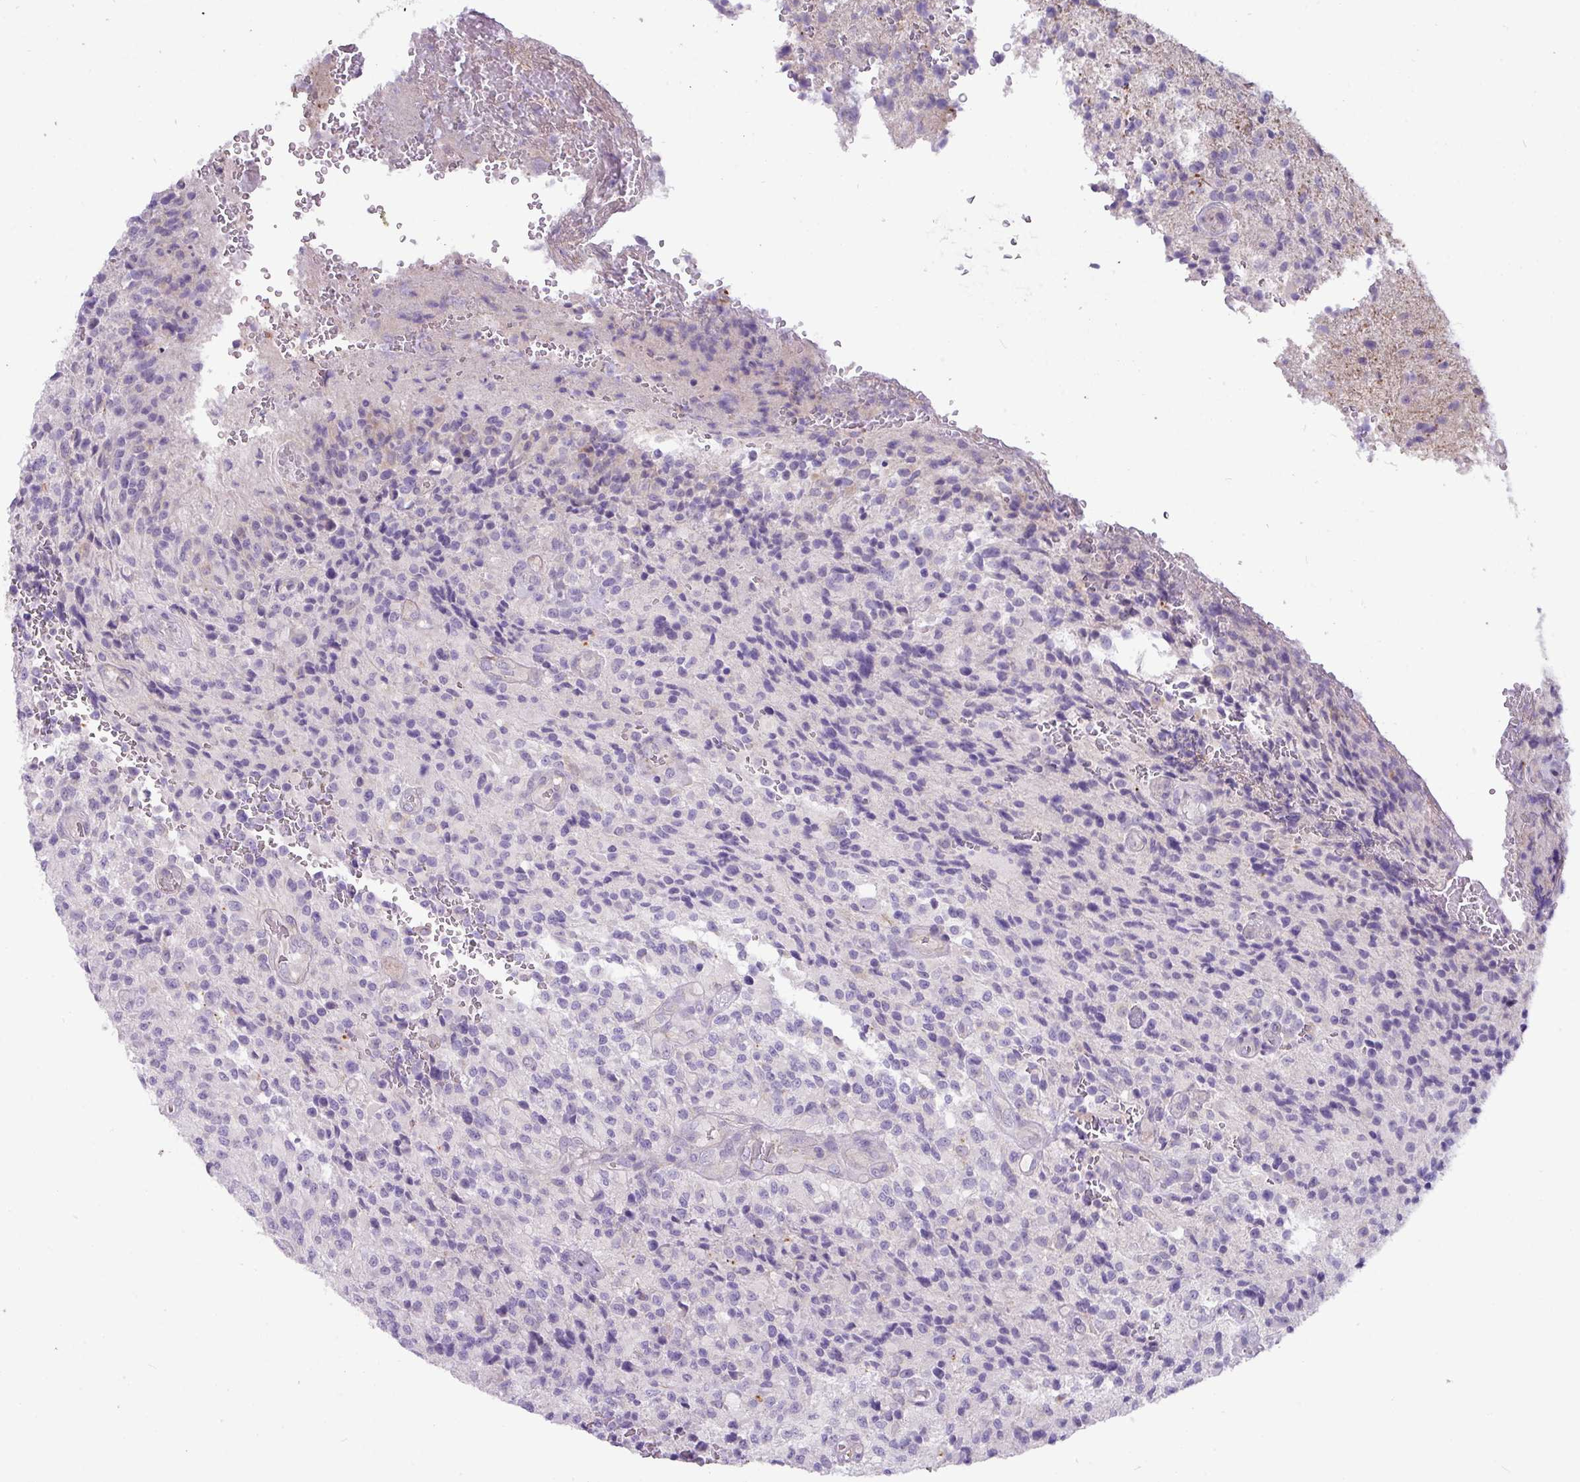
{"staining": {"intensity": "negative", "quantity": "none", "location": "none"}, "tissue": "glioma", "cell_type": "Tumor cells", "image_type": "cancer", "snomed": [{"axis": "morphology", "description": "Normal tissue, NOS"}, {"axis": "morphology", "description": "Glioma, malignant, High grade"}, {"axis": "topography", "description": "Cerebral cortex"}], "caption": "An IHC histopathology image of malignant glioma (high-grade) is shown. There is no staining in tumor cells of malignant glioma (high-grade). The staining is performed using DAB brown chromogen with nuclei counter-stained in using hematoxylin.", "gene": "ZNF524", "patient": {"sex": "male", "age": 56}}